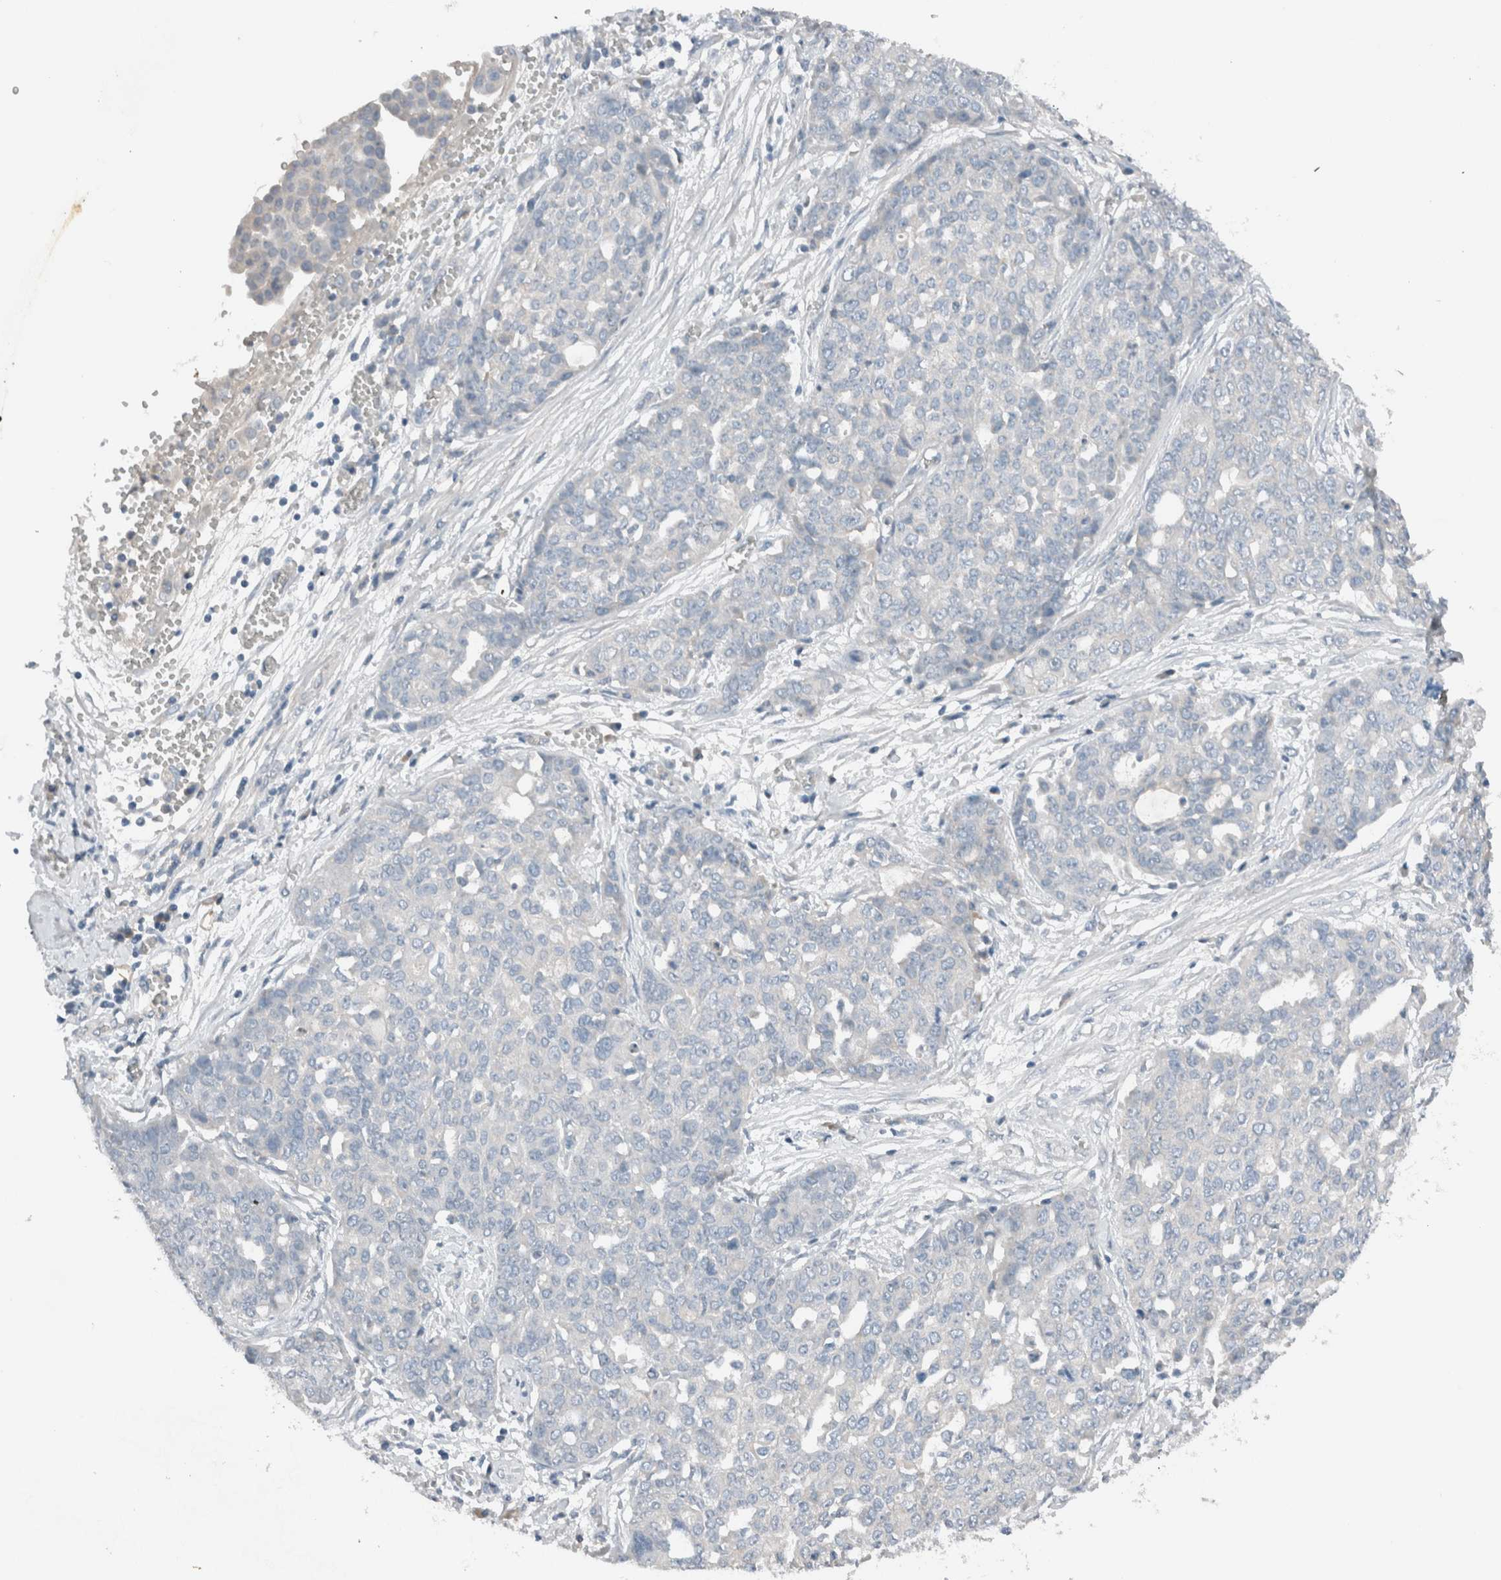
{"staining": {"intensity": "negative", "quantity": "none", "location": "none"}, "tissue": "ovarian cancer", "cell_type": "Tumor cells", "image_type": "cancer", "snomed": [{"axis": "morphology", "description": "Cystadenocarcinoma, serous, NOS"}, {"axis": "topography", "description": "Soft tissue"}, {"axis": "topography", "description": "Ovary"}], "caption": "Protein analysis of ovarian cancer shows no significant expression in tumor cells.", "gene": "UGCG", "patient": {"sex": "female", "age": 57}}